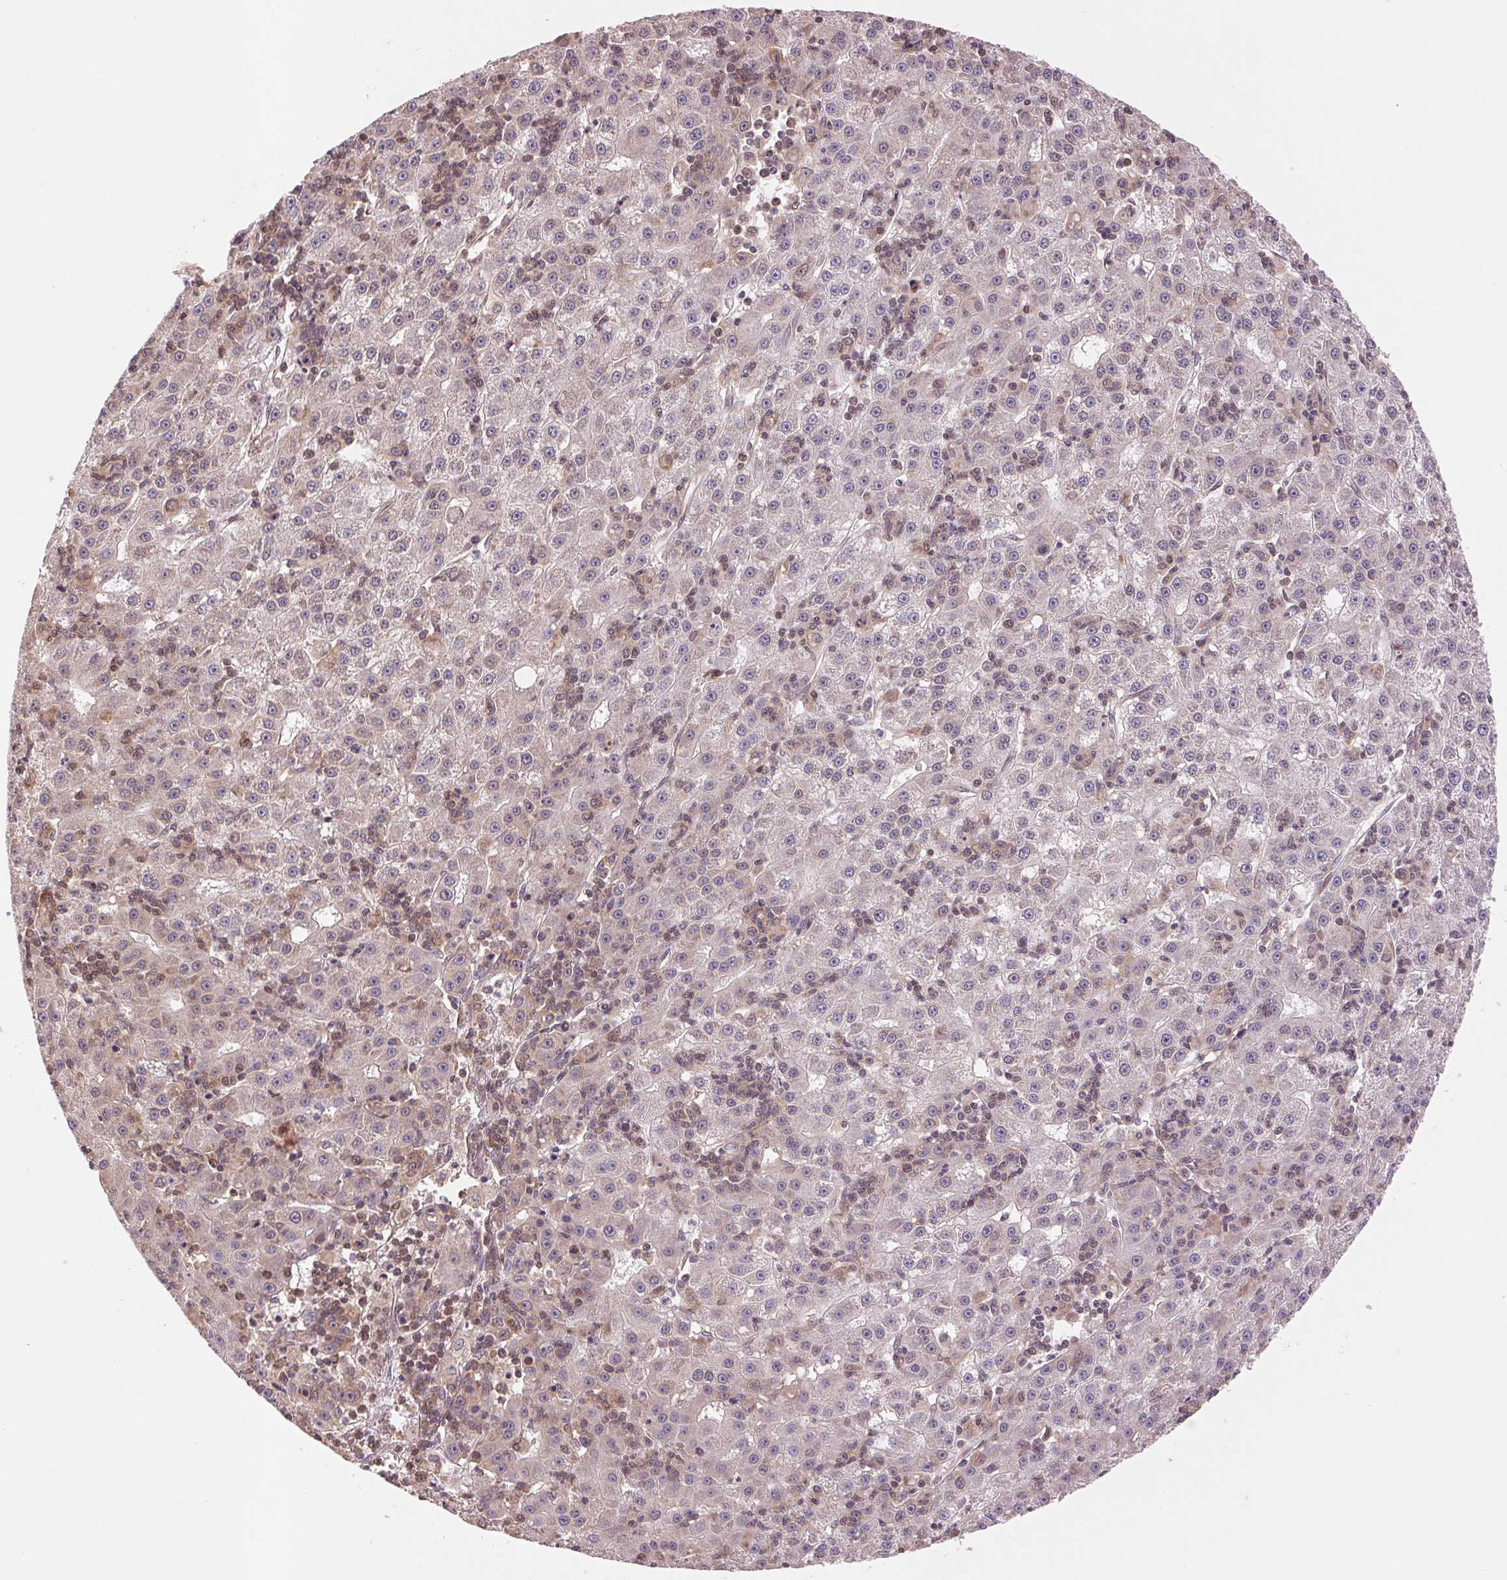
{"staining": {"intensity": "weak", "quantity": "<25%", "location": "cytoplasmic/membranous"}, "tissue": "liver cancer", "cell_type": "Tumor cells", "image_type": "cancer", "snomed": [{"axis": "morphology", "description": "Carcinoma, Hepatocellular, NOS"}, {"axis": "topography", "description": "Liver"}], "caption": "A high-resolution micrograph shows IHC staining of liver cancer (hepatocellular carcinoma), which displays no significant staining in tumor cells.", "gene": "BTF3L4", "patient": {"sex": "male", "age": 76}}